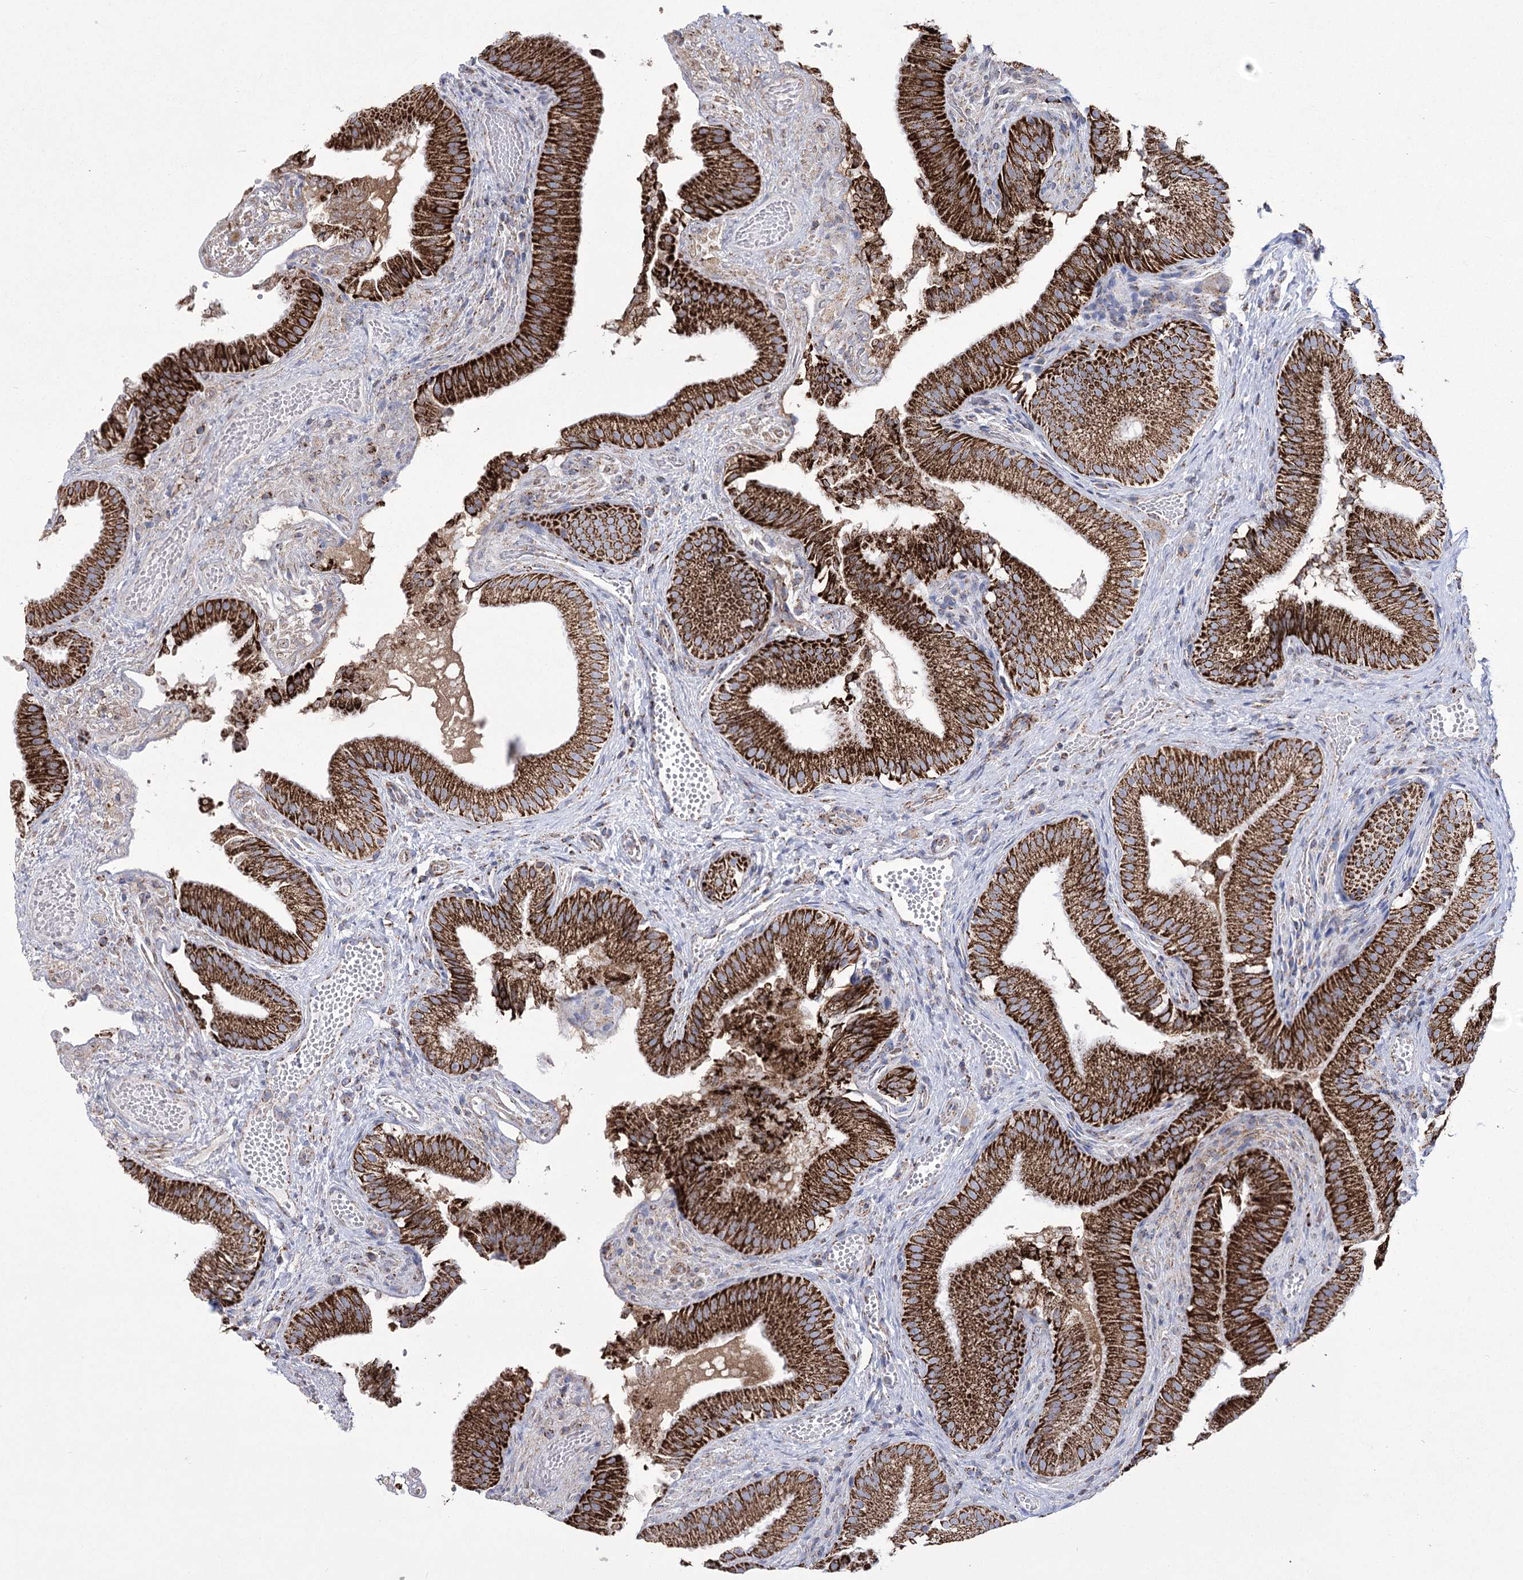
{"staining": {"intensity": "strong", "quantity": ">75%", "location": "cytoplasmic/membranous"}, "tissue": "gallbladder", "cell_type": "Glandular cells", "image_type": "normal", "snomed": [{"axis": "morphology", "description": "Normal tissue, NOS"}, {"axis": "topography", "description": "Gallbladder"}], "caption": "A brown stain highlights strong cytoplasmic/membranous staining of a protein in glandular cells of benign human gallbladder.", "gene": "PDHB", "patient": {"sex": "female", "age": 30}}